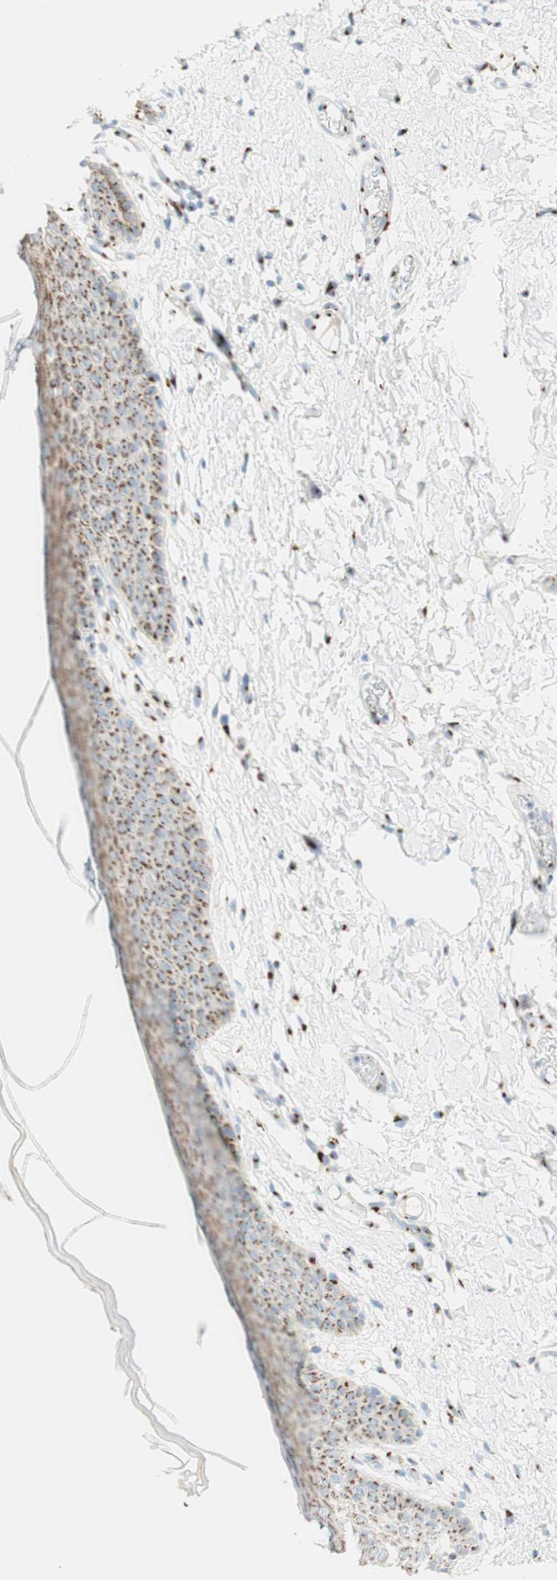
{"staining": {"intensity": "moderate", "quantity": ">75%", "location": "cytoplasmic/membranous"}, "tissue": "skin", "cell_type": "Epidermal cells", "image_type": "normal", "snomed": [{"axis": "morphology", "description": "Normal tissue, NOS"}, {"axis": "topography", "description": "Adipose tissue"}, {"axis": "topography", "description": "Vascular tissue"}, {"axis": "topography", "description": "Anal"}, {"axis": "topography", "description": "Peripheral nerve tissue"}], "caption": "Protein staining of unremarkable skin displays moderate cytoplasmic/membranous positivity in approximately >75% of epidermal cells.", "gene": "GOLGB1", "patient": {"sex": "female", "age": 54}}